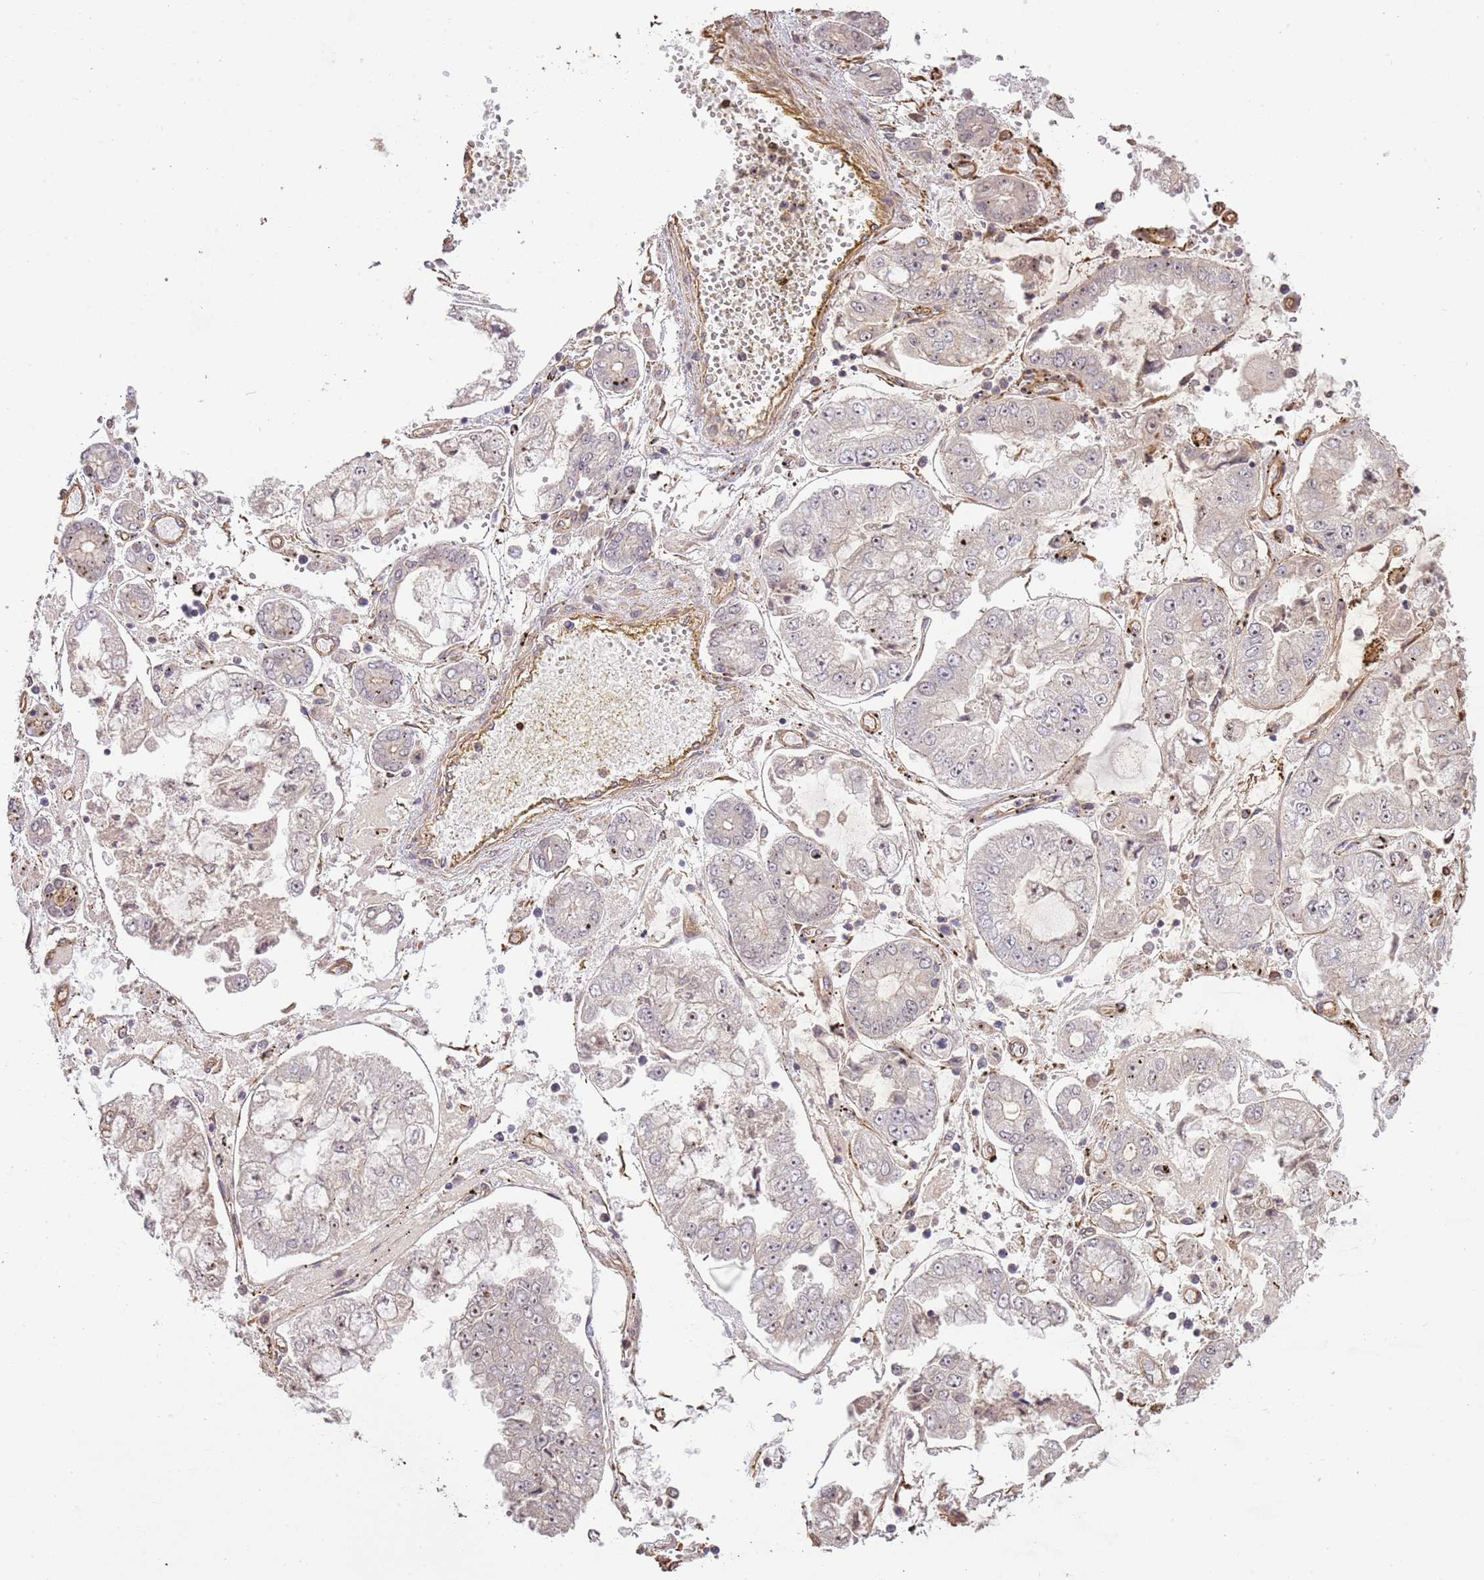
{"staining": {"intensity": "weak", "quantity": "25%-75%", "location": "nuclear"}, "tissue": "stomach cancer", "cell_type": "Tumor cells", "image_type": "cancer", "snomed": [{"axis": "morphology", "description": "Adenocarcinoma, NOS"}, {"axis": "topography", "description": "Stomach"}], "caption": "Weak nuclear staining for a protein is present in approximately 25%-75% of tumor cells of adenocarcinoma (stomach) using immunohistochemistry (IHC).", "gene": "SURF2", "patient": {"sex": "male", "age": 76}}